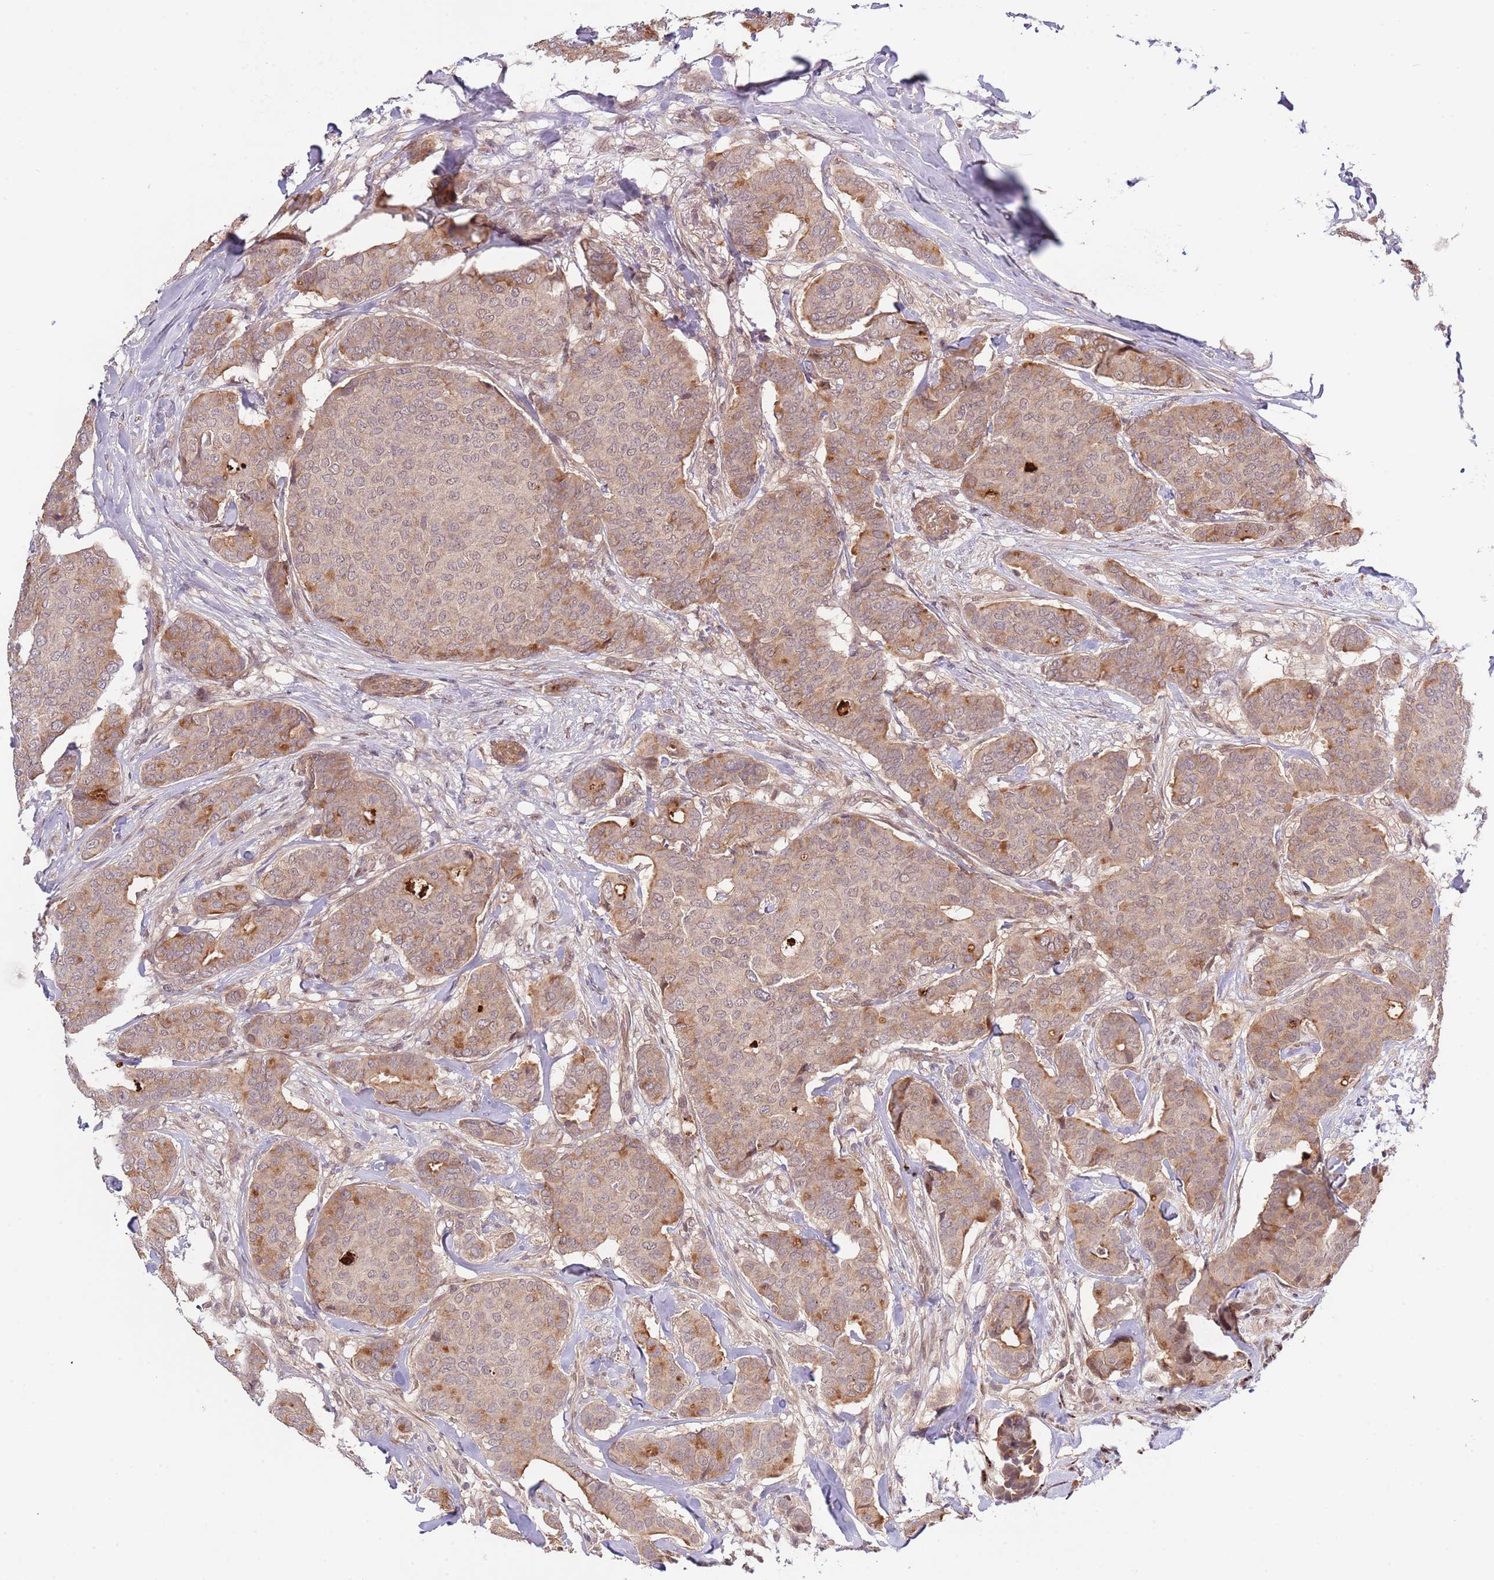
{"staining": {"intensity": "moderate", "quantity": "<25%", "location": "cytoplasmic/membranous"}, "tissue": "breast cancer", "cell_type": "Tumor cells", "image_type": "cancer", "snomed": [{"axis": "morphology", "description": "Duct carcinoma"}, {"axis": "topography", "description": "Breast"}], "caption": "This is an image of IHC staining of breast cancer, which shows moderate staining in the cytoplasmic/membranous of tumor cells.", "gene": "PRR16", "patient": {"sex": "female", "age": 75}}